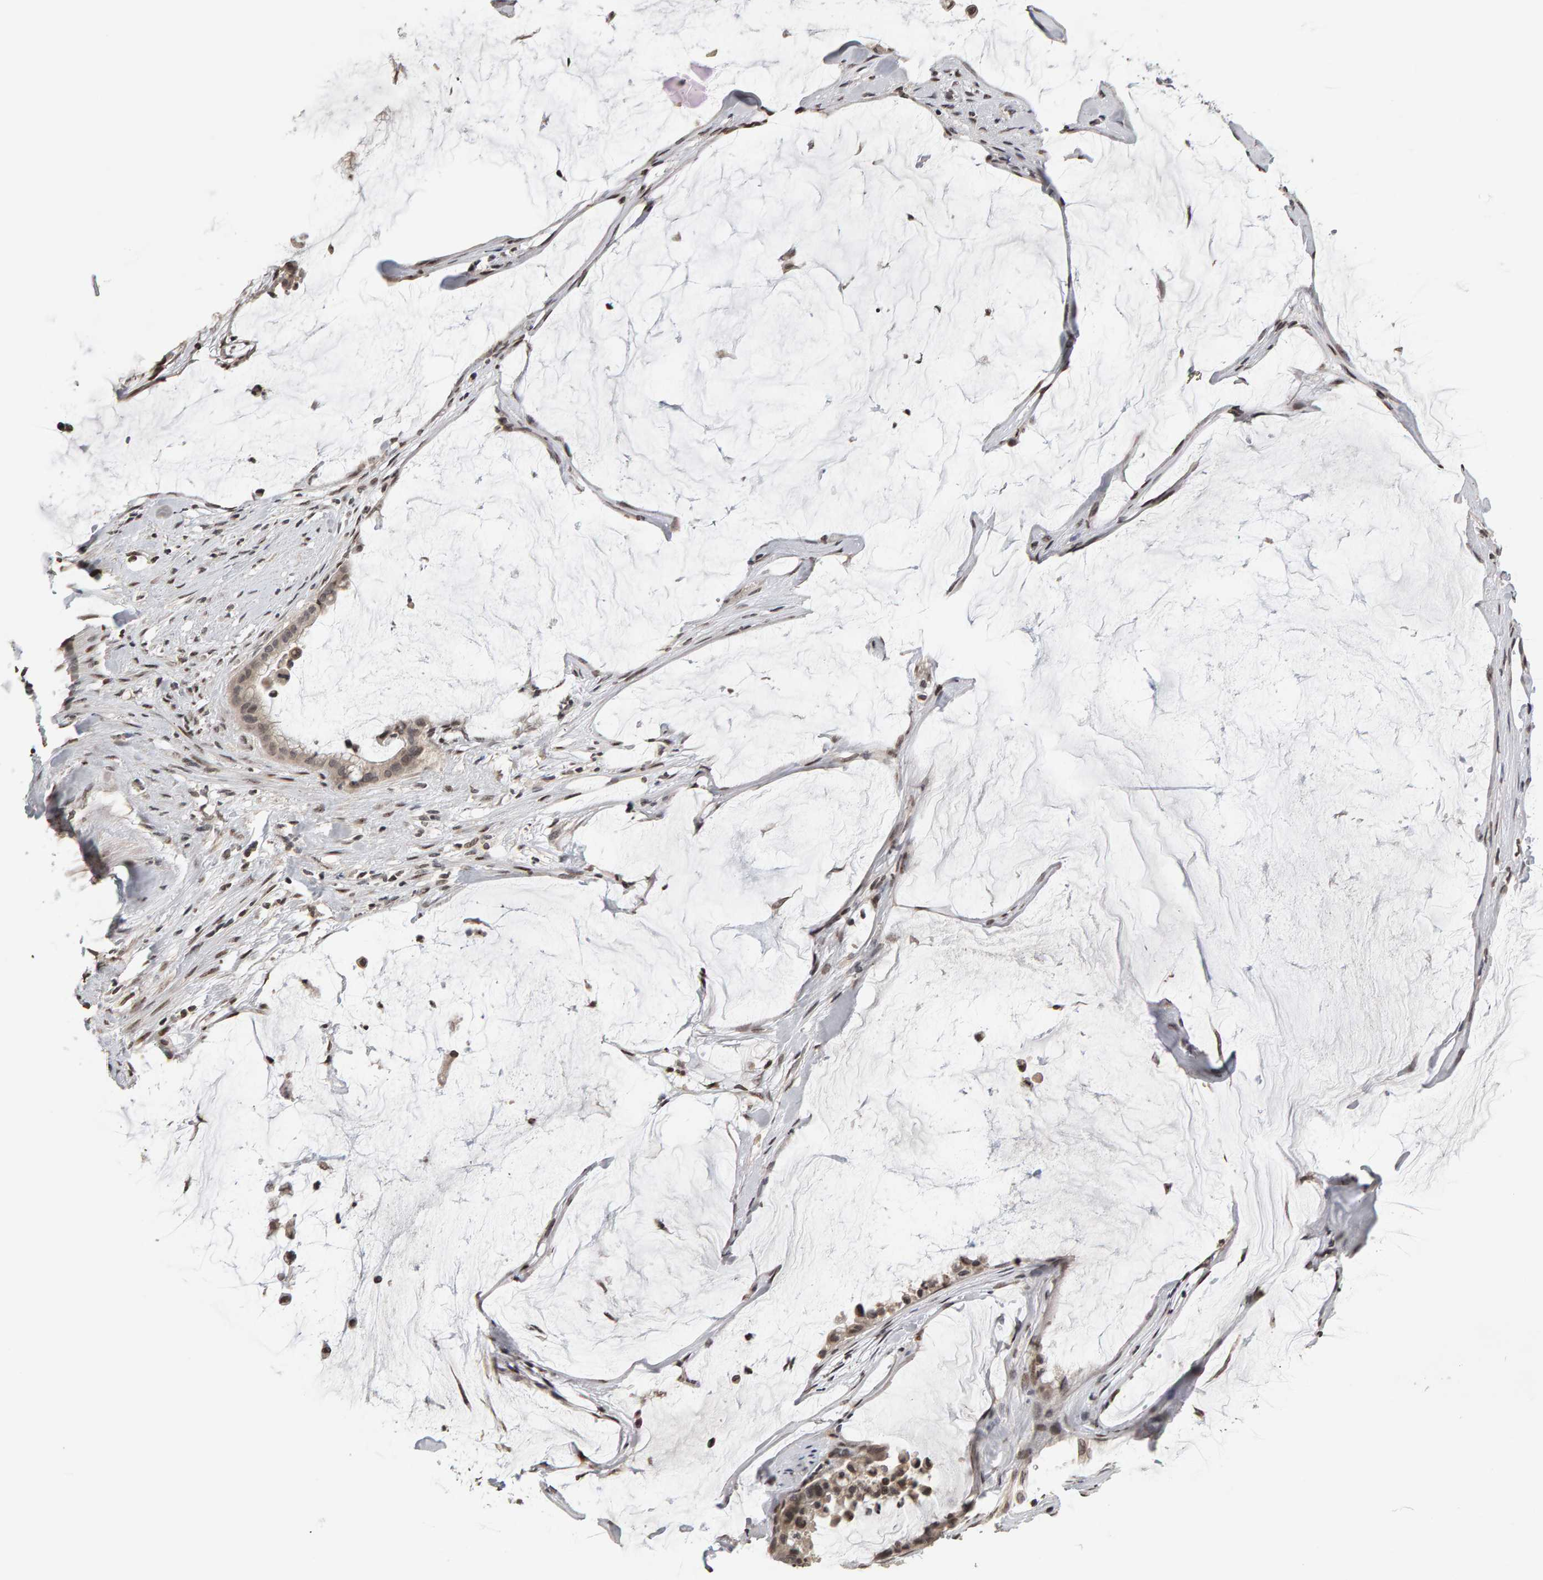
{"staining": {"intensity": "weak", "quantity": ">75%", "location": "nuclear"}, "tissue": "pancreatic cancer", "cell_type": "Tumor cells", "image_type": "cancer", "snomed": [{"axis": "morphology", "description": "Adenocarcinoma, NOS"}, {"axis": "topography", "description": "Pancreas"}], "caption": "Immunohistochemical staining of pancreatic cancer reveals low levels of weak nuclear protein positivity in about >75% of tumor cells.", "gene": "TRAM1", "patient": {"sex": "male", "age": 41}}